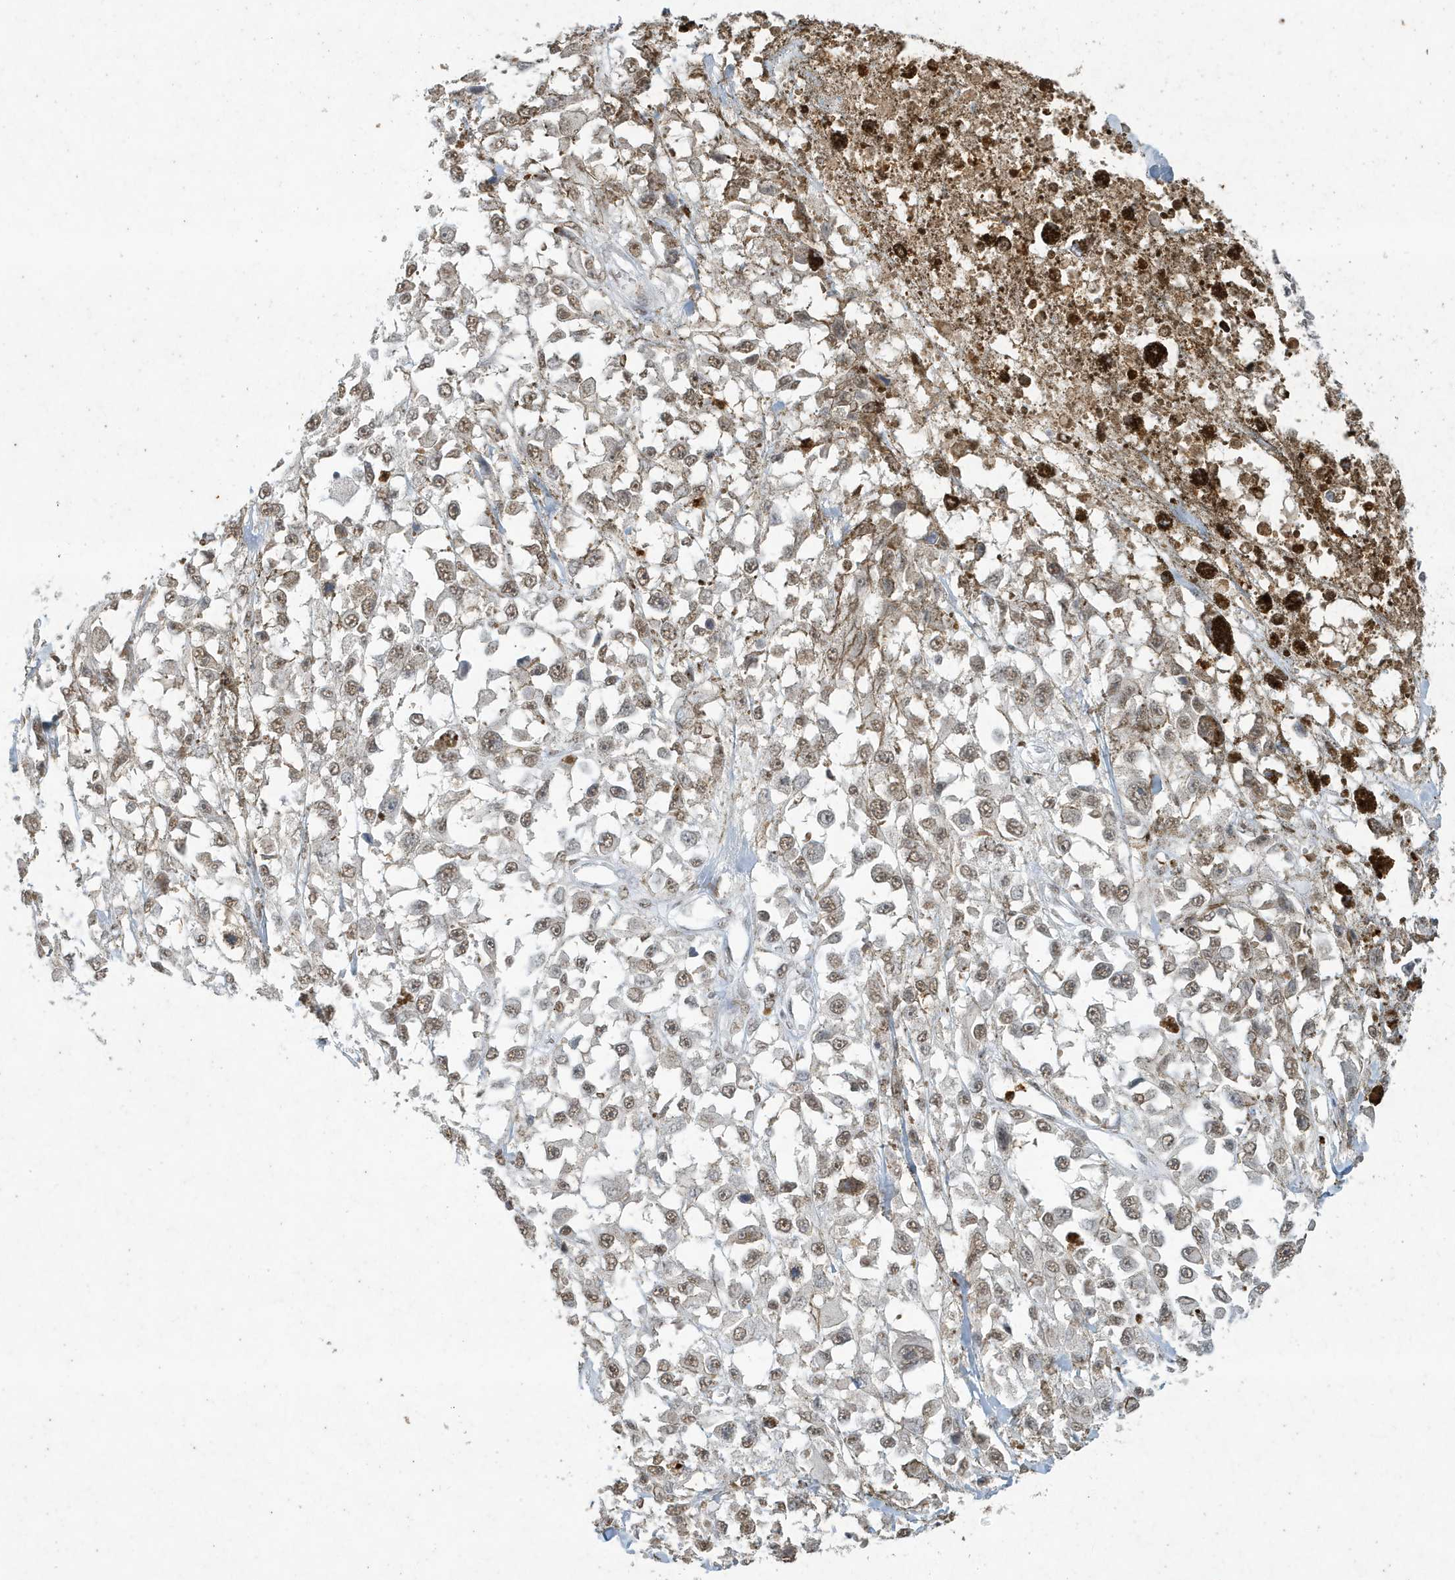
{"staining": {"intensity": "weak", "quantity": ">75%", "location": "nuclear"}, "tissue": "melanoma", "cell_type": "Tumor cells", "image_type": "cancer", "snomed": [{"axis": "morphology", "description": "Malignant melanoma, Metastatic site"}, {"axis": "topography", "description": "Lymph node"}], "caption": "Human malignant melanoma (metastatic site) stained for a protein (brown) reveals weak nuclear positive staining in about >75% of tumor cells.", "gene": "DEFA1", "patient": {"sex": "male", "age": 59}}